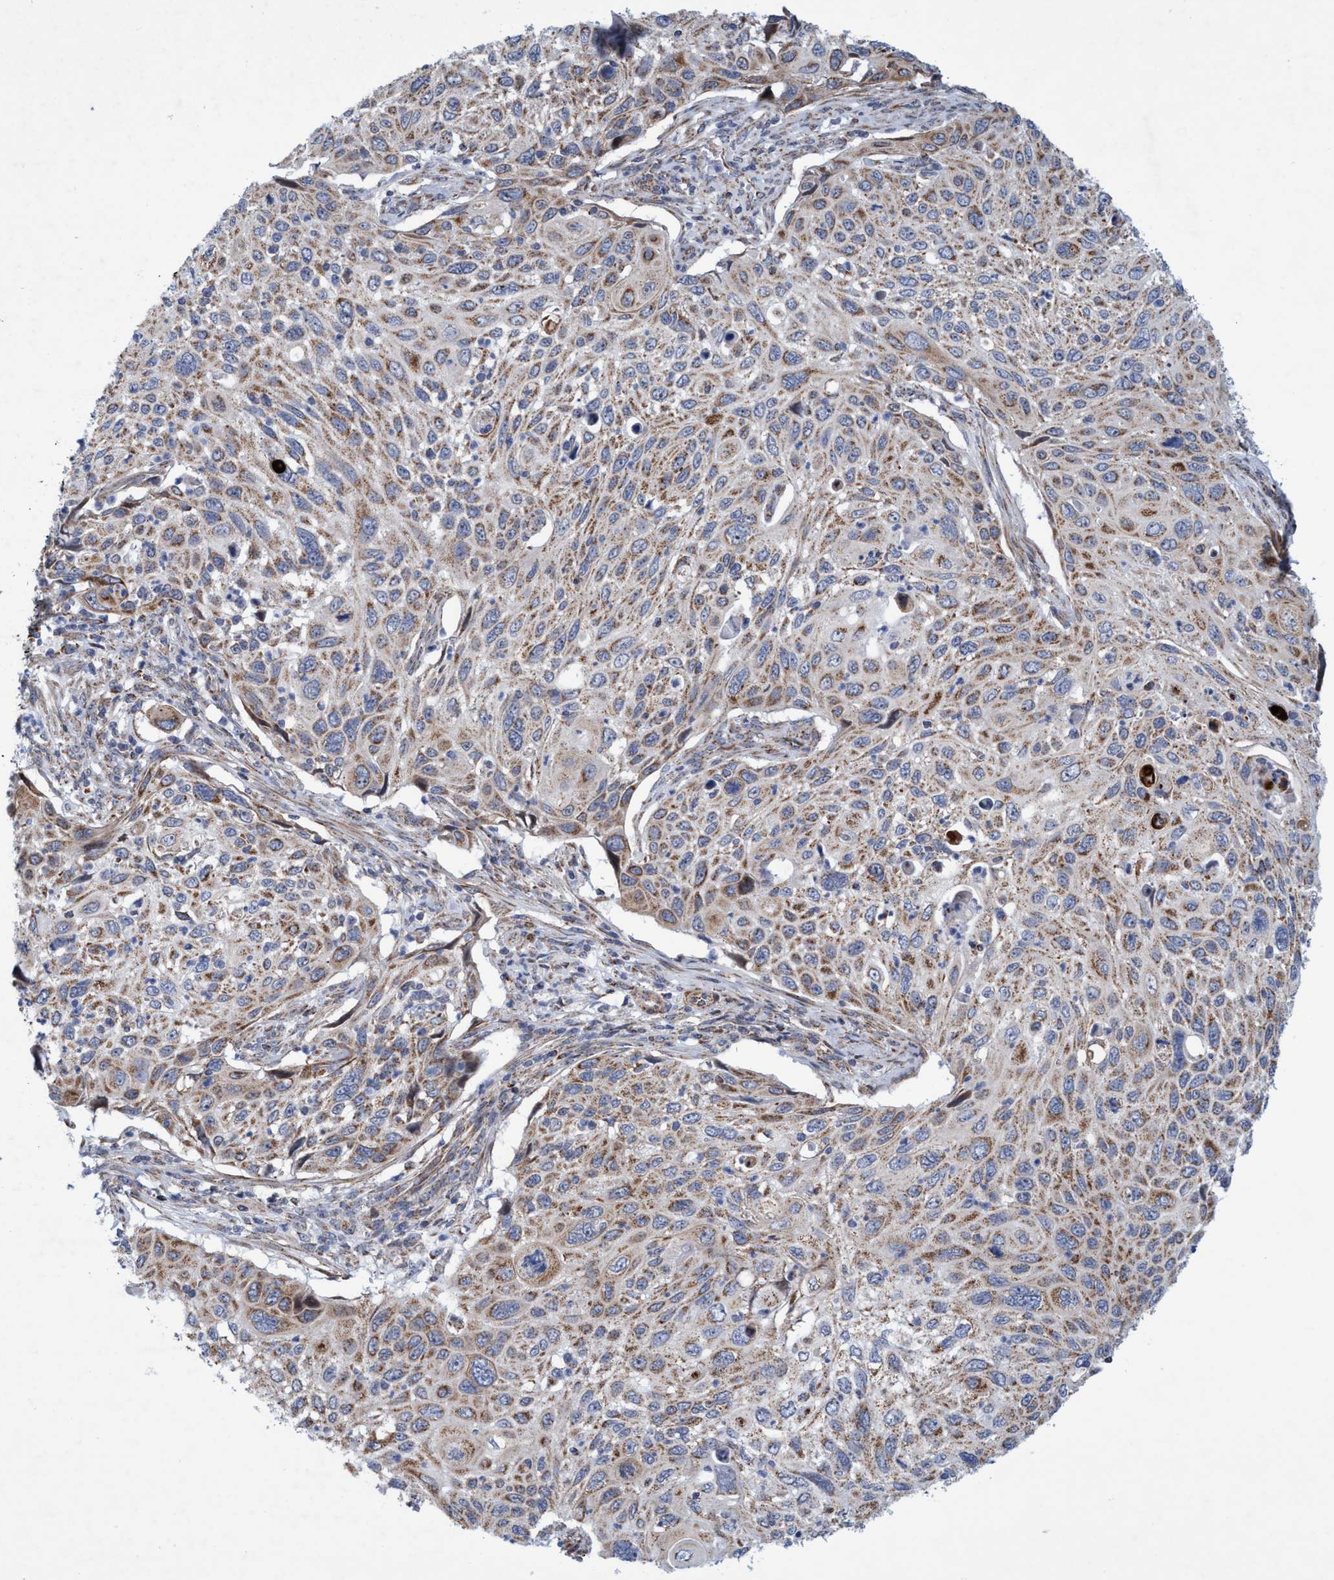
{"staining": {"intensity": "weak", "quantity": ">75%", "location": "cytoplasmic/membranous"}, "tissue": "cervical cancer", "cell_type": "Tumor cells", "image_type": "cancer", "snomed": [{"axis": "morphology", "description": "Squamous cell carcinoma, NOS"}, {"axis": "topography", "description": "Cervix"}], "caption": "Immunohistochemistry (DAB) staining of cervical cancer shows weak cytoplasmic/membranous protein expression in approximately >75% of tumor cells.", "gene": "POLR1F", "patient": {"sex": "female", "age": 70}}